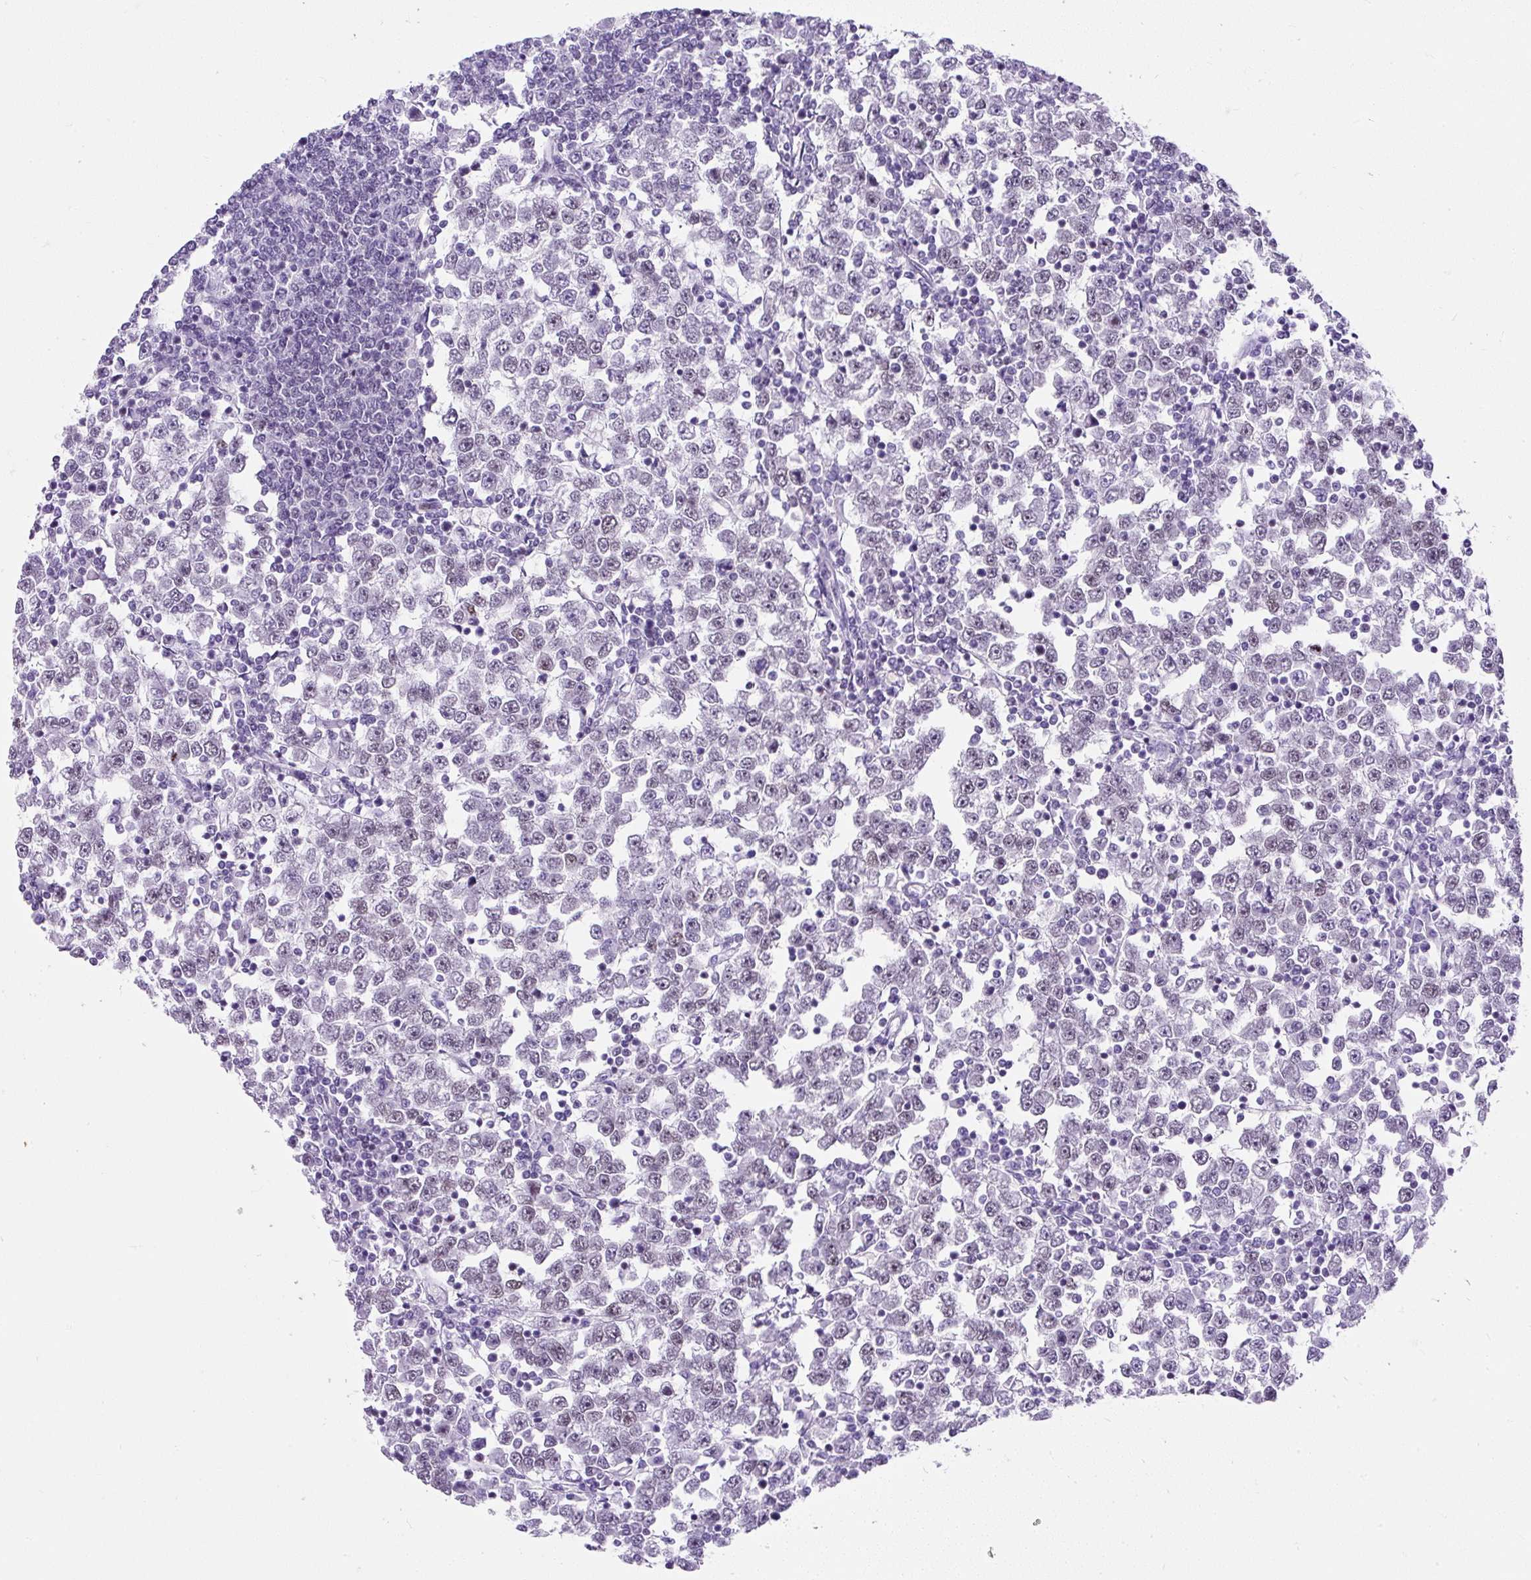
{"staining": {"intensity": "negative", "quantity": "none", "location": "none"}, "tissue": "testis cancer", "cell_type": "Tumor cells", "image_type": "cancer", "snomed": [{"axis": "morphology", "description": "Seminoma, NOS"}, {"axis": "topography", "description": "Testis"}], "caption": "Photomicrograph shows no protein expression in tumor cells of seminoma (testis) tissue.", "gene": "PLCXD2", "patient": {"sex": "male", "age": 65}}